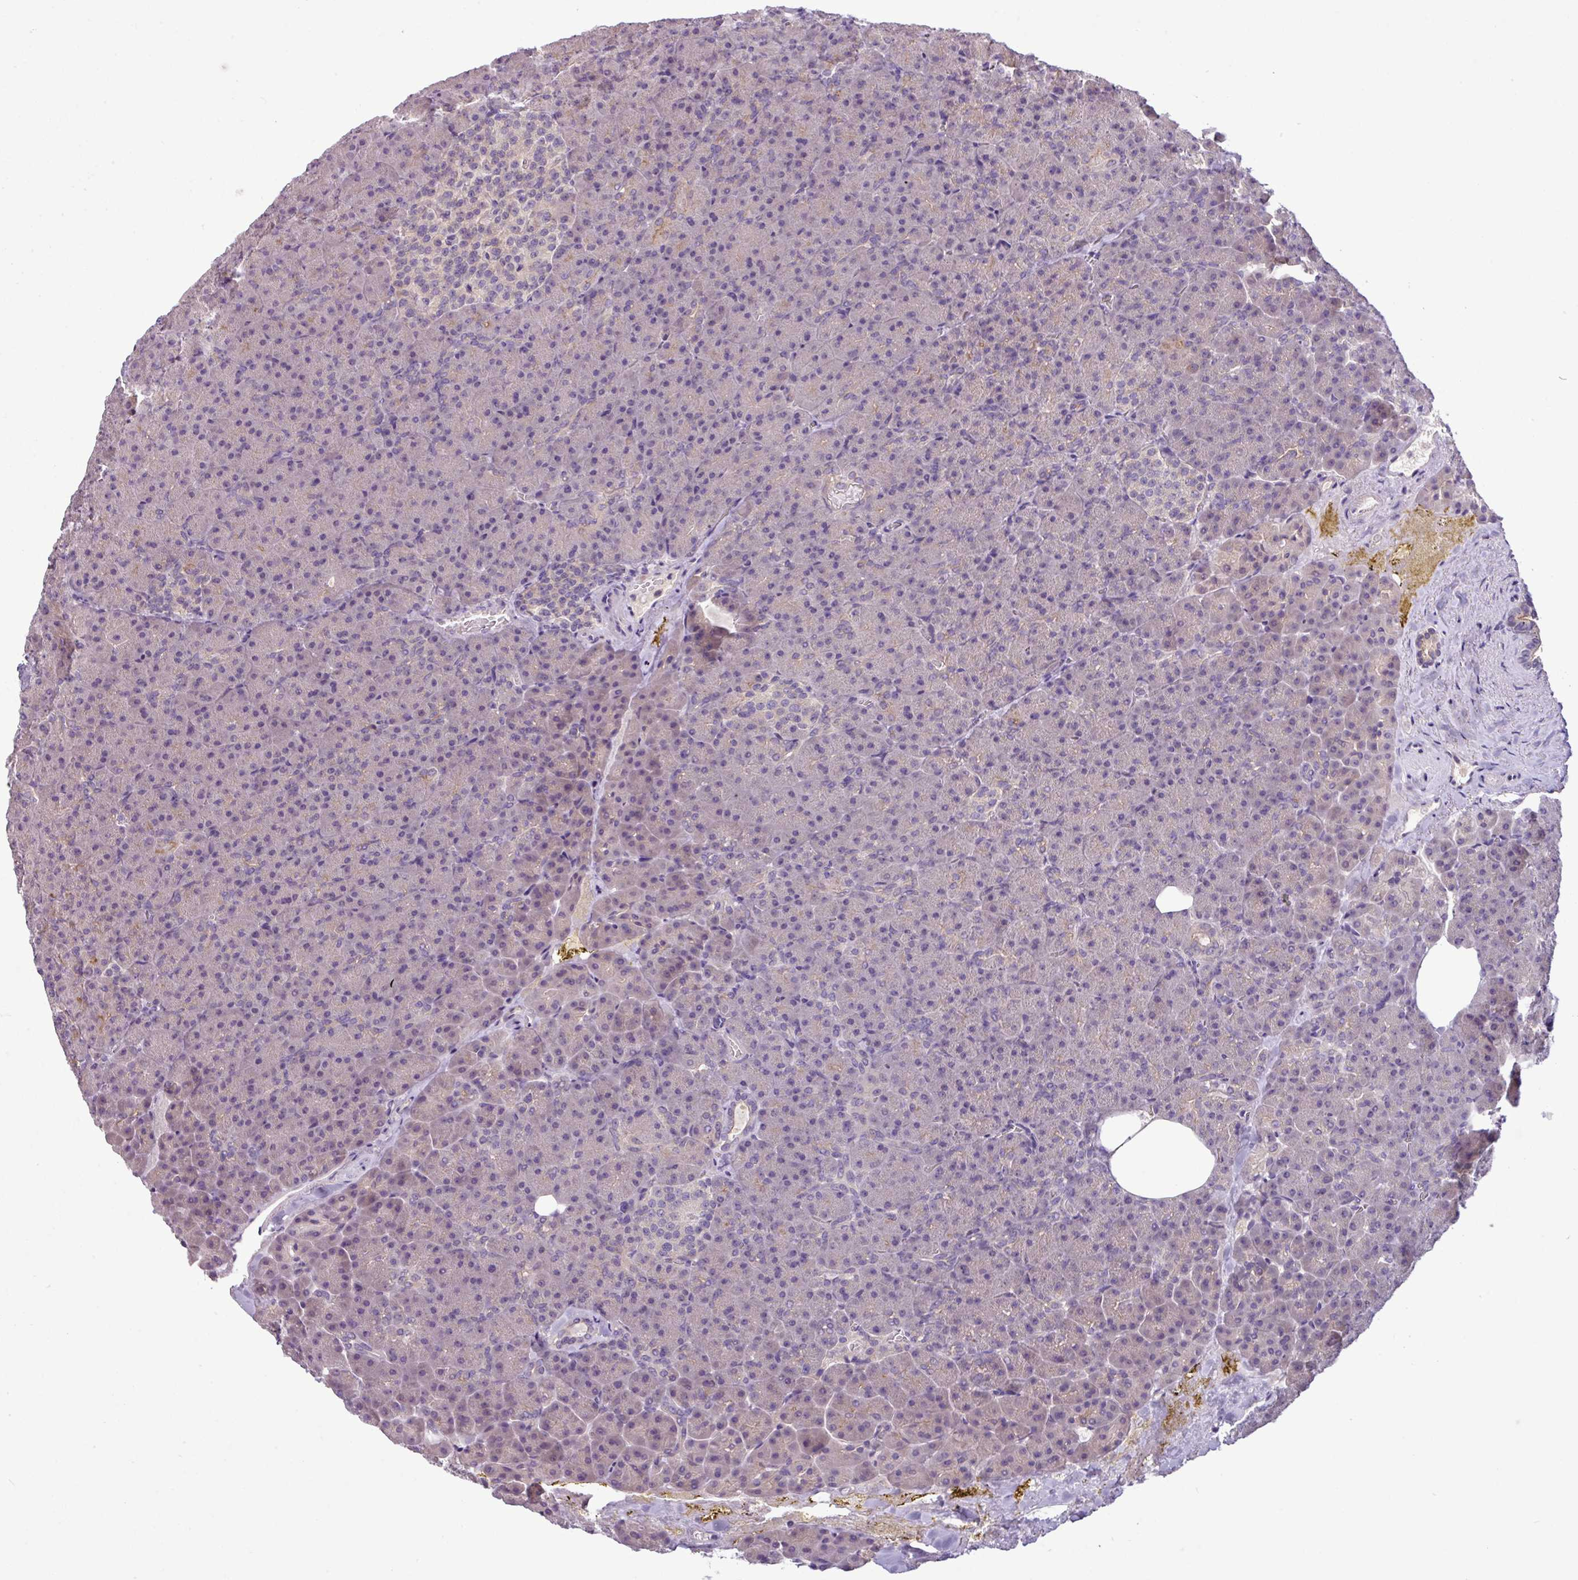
{"staining": {"intensity": "weak", "quantity": "<25%", "location": "cytoplasmic/membranous"}, "tissue": "pancreas", "cell_type": "Exocrine glandular cells", "image_type": "normal", "snomed": [{"axis": "morphology", "description": "Normal tissue, NOS"}, {"axis": "topography", "description": "Pancreas"}], "caption": "This is a micrograph of immunohistochemistry staining of unremarkable pancreas, which shows no expression in exocrine glandular cells.", "gene": "TMEM62", "patient": {"sex": "female", "age": 74}}